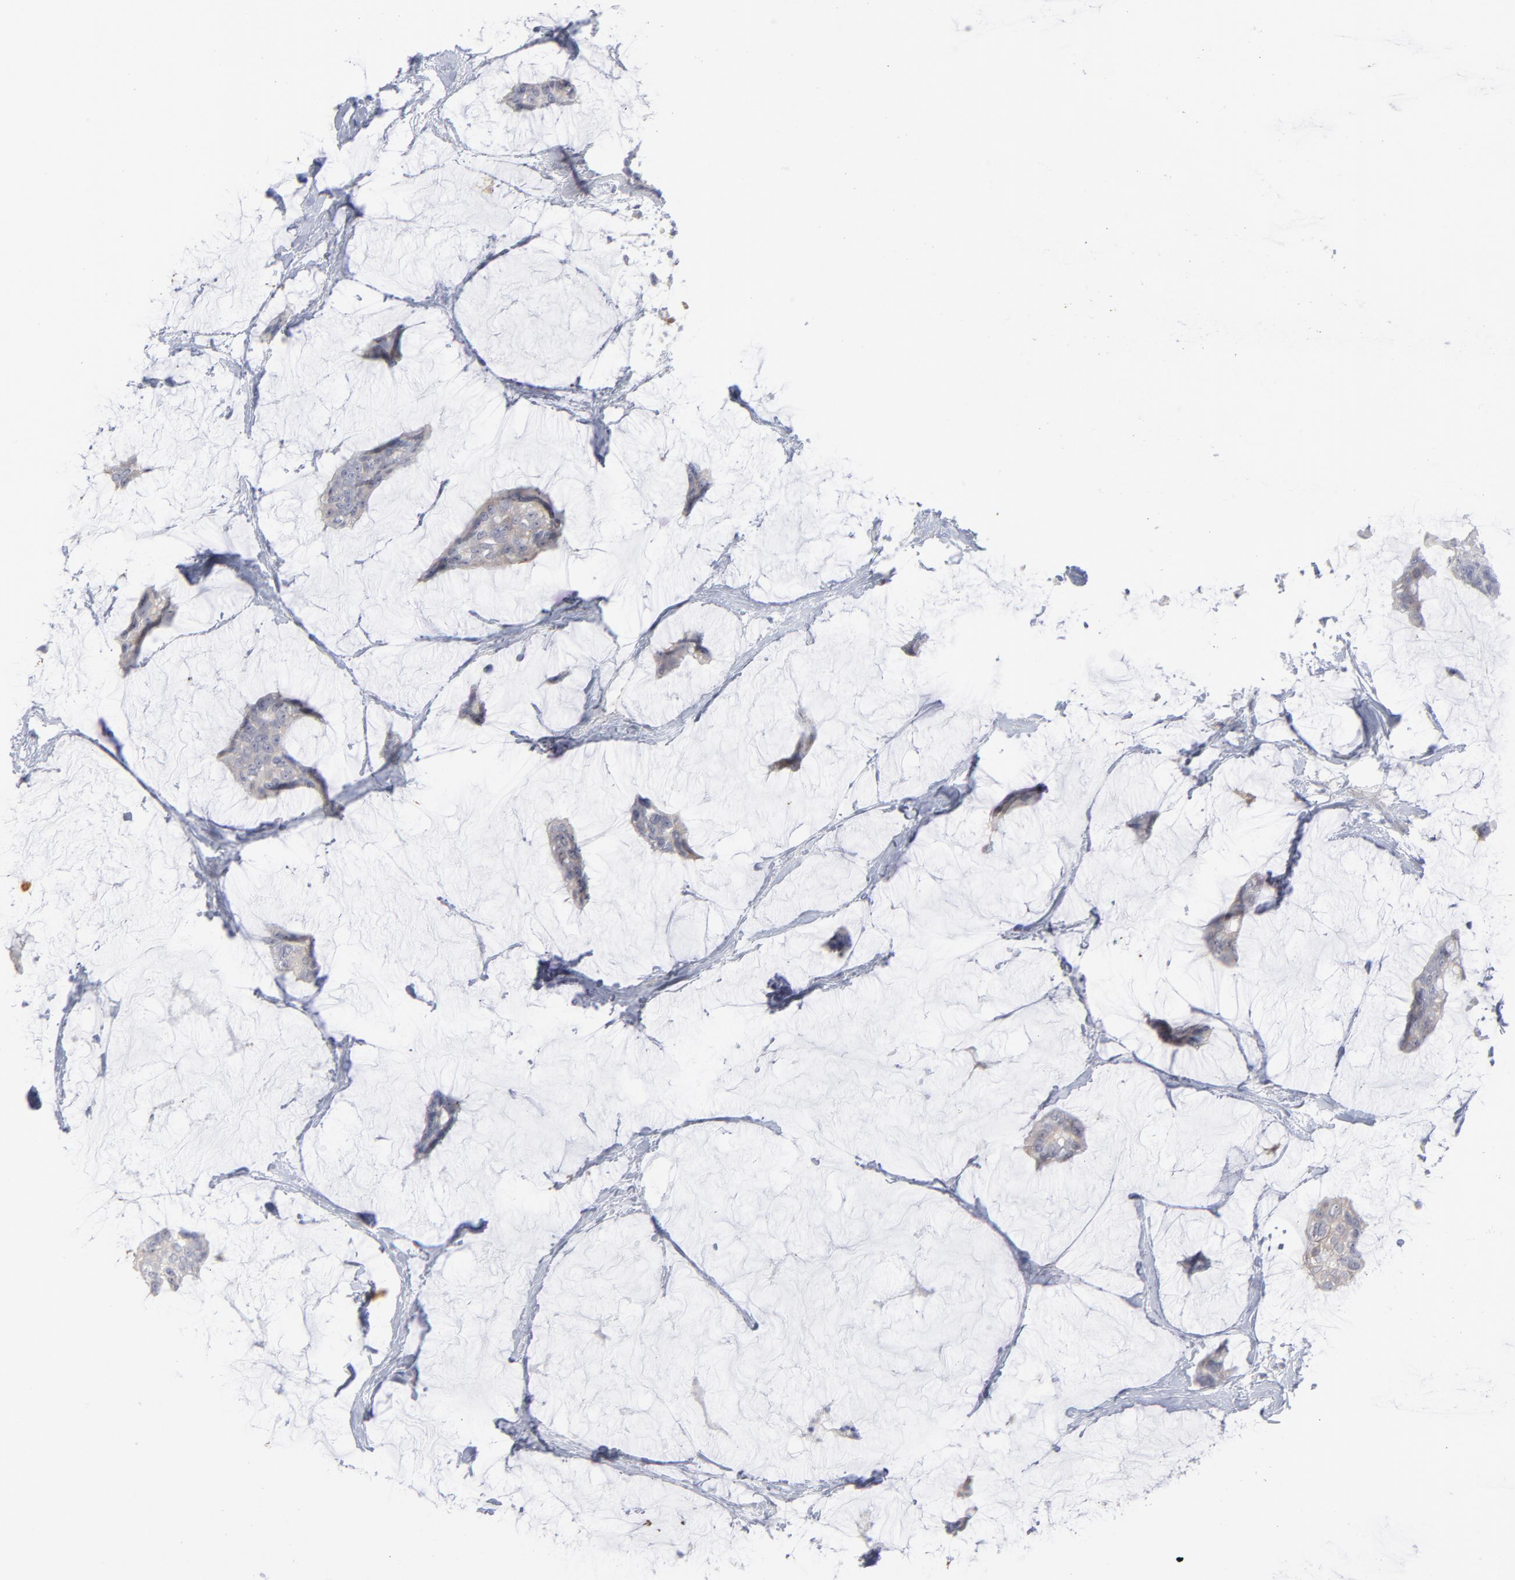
{"staining": {"intensity": "negative", "quantity": "none", "location": "none"}, "tissue": "breast cancer", "cell_type": "Tumor cells", "image_type": "cancer", "snomed": [{"axis": "morphology", "description": "Duct carcinoma"}, {"axis": "topography", "description": "Breast"}], "caption": "Tumor cells are negative for protein expression in human infiltrating ductal carcinoma (breast). (Stains: DAB immunohistochemistry with hematoxylin counter stain, Microscopy: brightfield microscopy at high magnification).", "gene": "RPS24", "patient": {"sex": "female", "age": 93}}